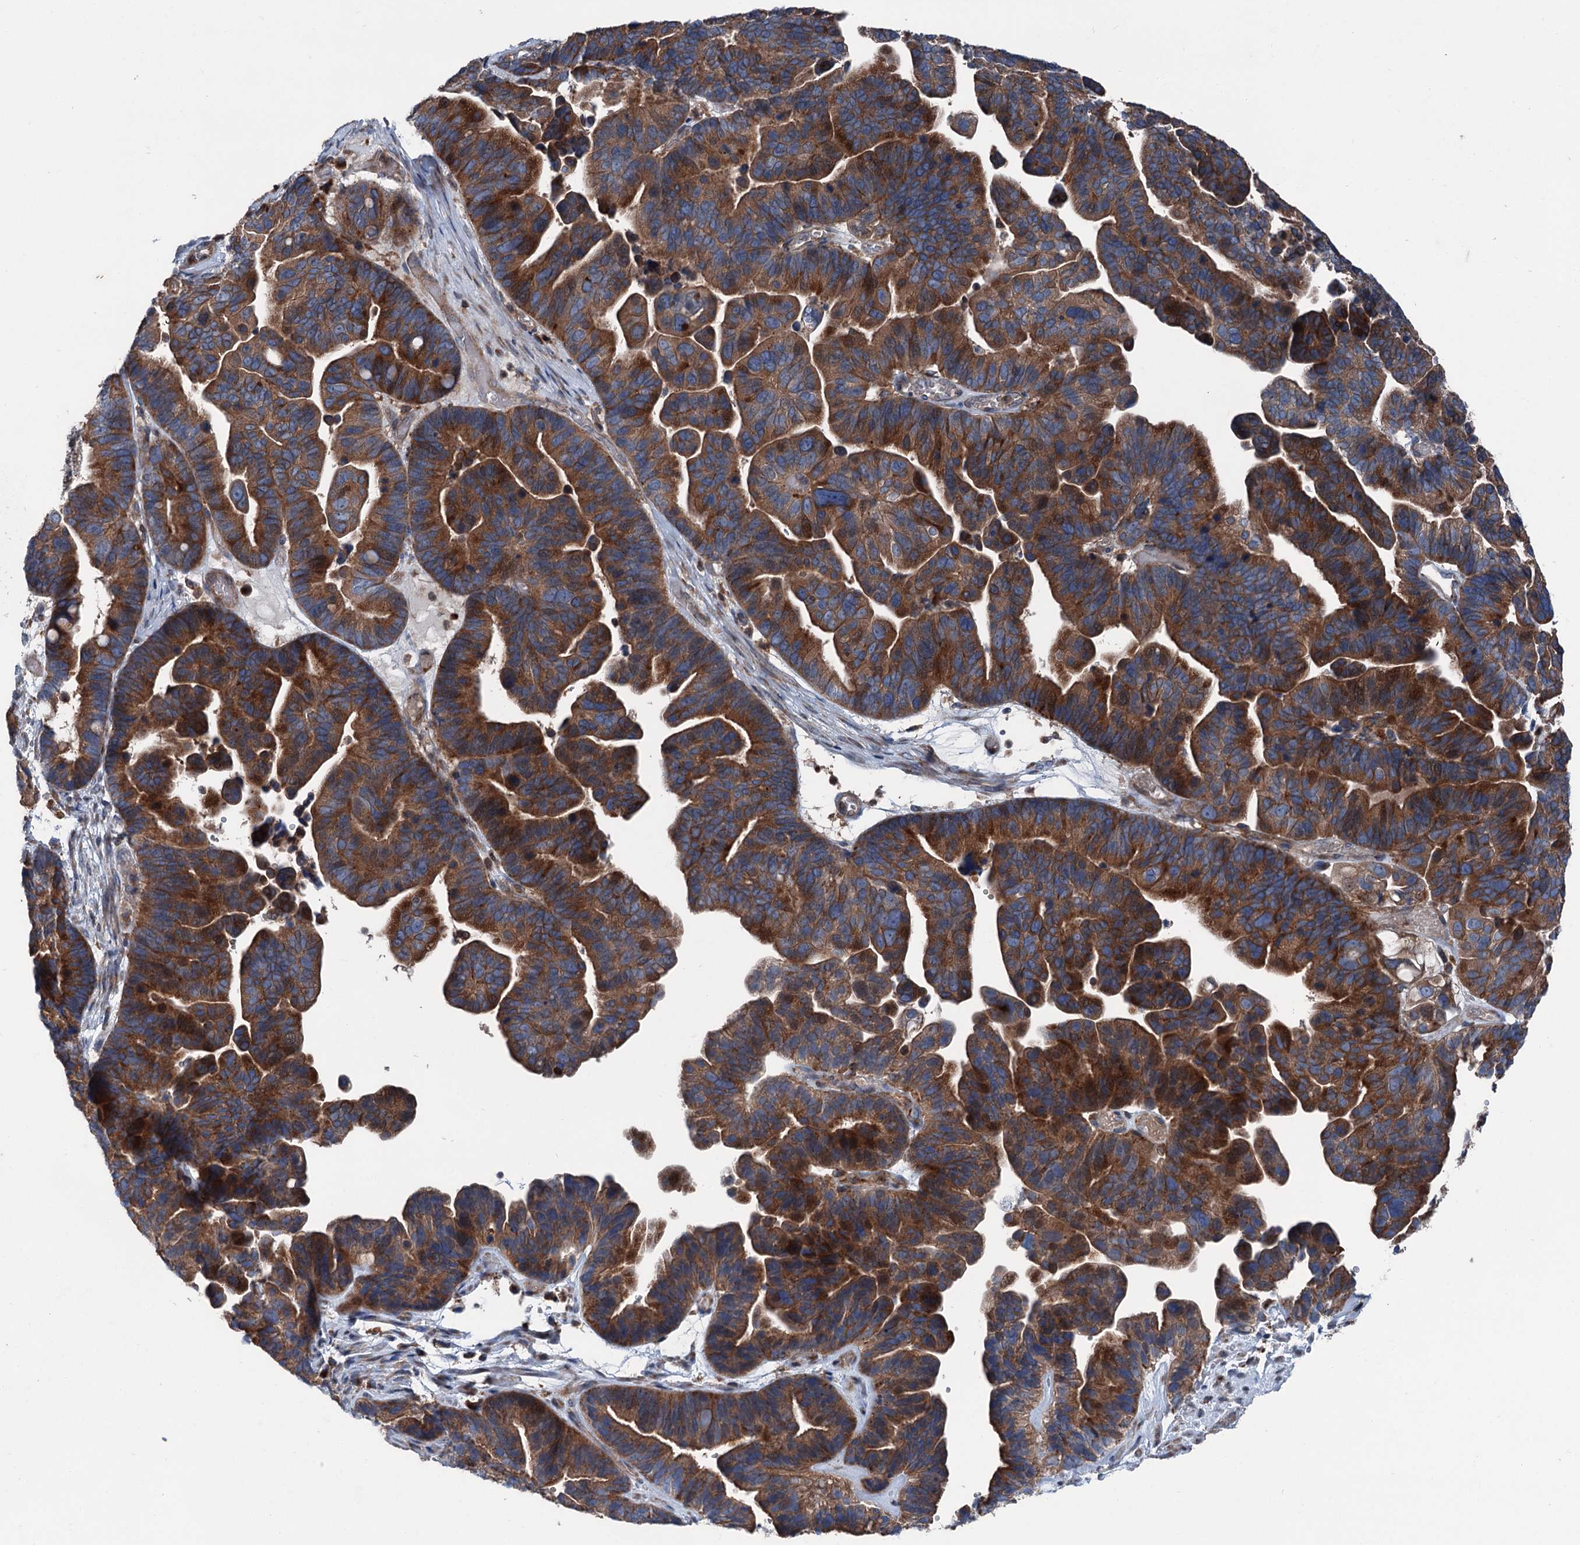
{"staining": {"intensity": "strong", "quantity": ">75%", "location": "cytoplasmic/membranous"}, "tissue": "ovarian cancer", "cell_type": "Tumor cells", "image_type": "cancer", "snomed": [{"axis": "morphology", "description": "Cystadenocarcinoma, serous, NOS"}, {"axis": "topography", "description": "Ovary"}], "caption": "There is high levels of strong cytoplasmic/membranous positivity in tumor cells of ovarian cancer, as demonstrated by immunohistochemical staining (brown color).", "gene": "RUFY1", "patient": {"sex": "female", "age": 56}}